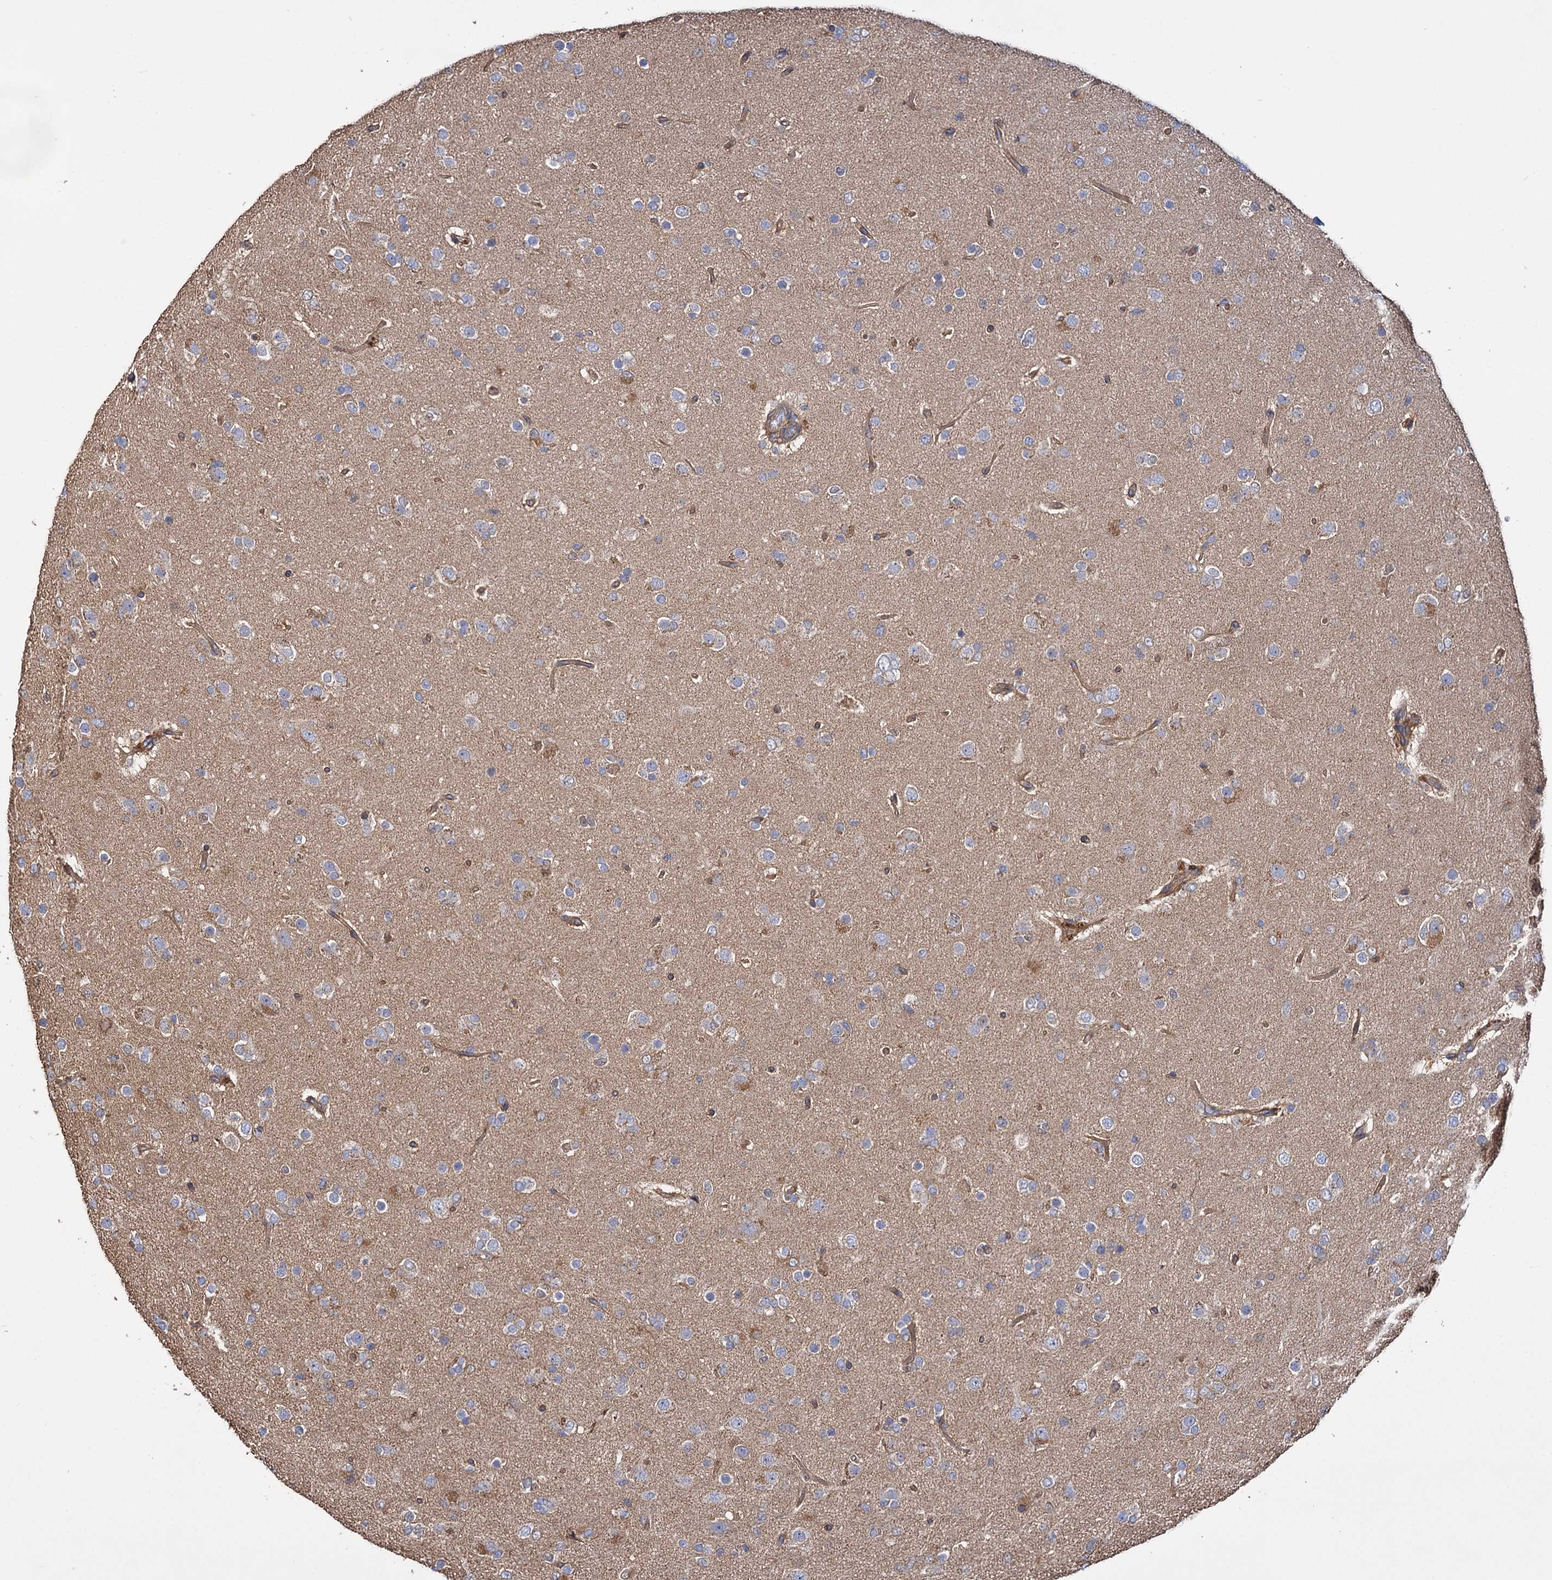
{"staining": {"intensity": "weak", "quantity": "<25%", "location": "cytoplasmic/membranous"}, "tissue": "glioma", "cell_type": "Tumor cells", "image_type": "cancer", "snomed": [{"axis": "morphology", "description": "Glioma, malignant, Low grade"}, {"axis": "topography", "description": "Brain"}], "caption": "IHC micrograph of neoplastic tissue: human glioma stained with DAB demonstrates no significant protein positivity in tumor cells. (DAB (3,3'-diaminobenzidine) immunohistochemistry (IHC) visualized using brightfield microscopy, high magnification).", "gene": "IDI1", "patient": {"sex": "male", "age": 65}}